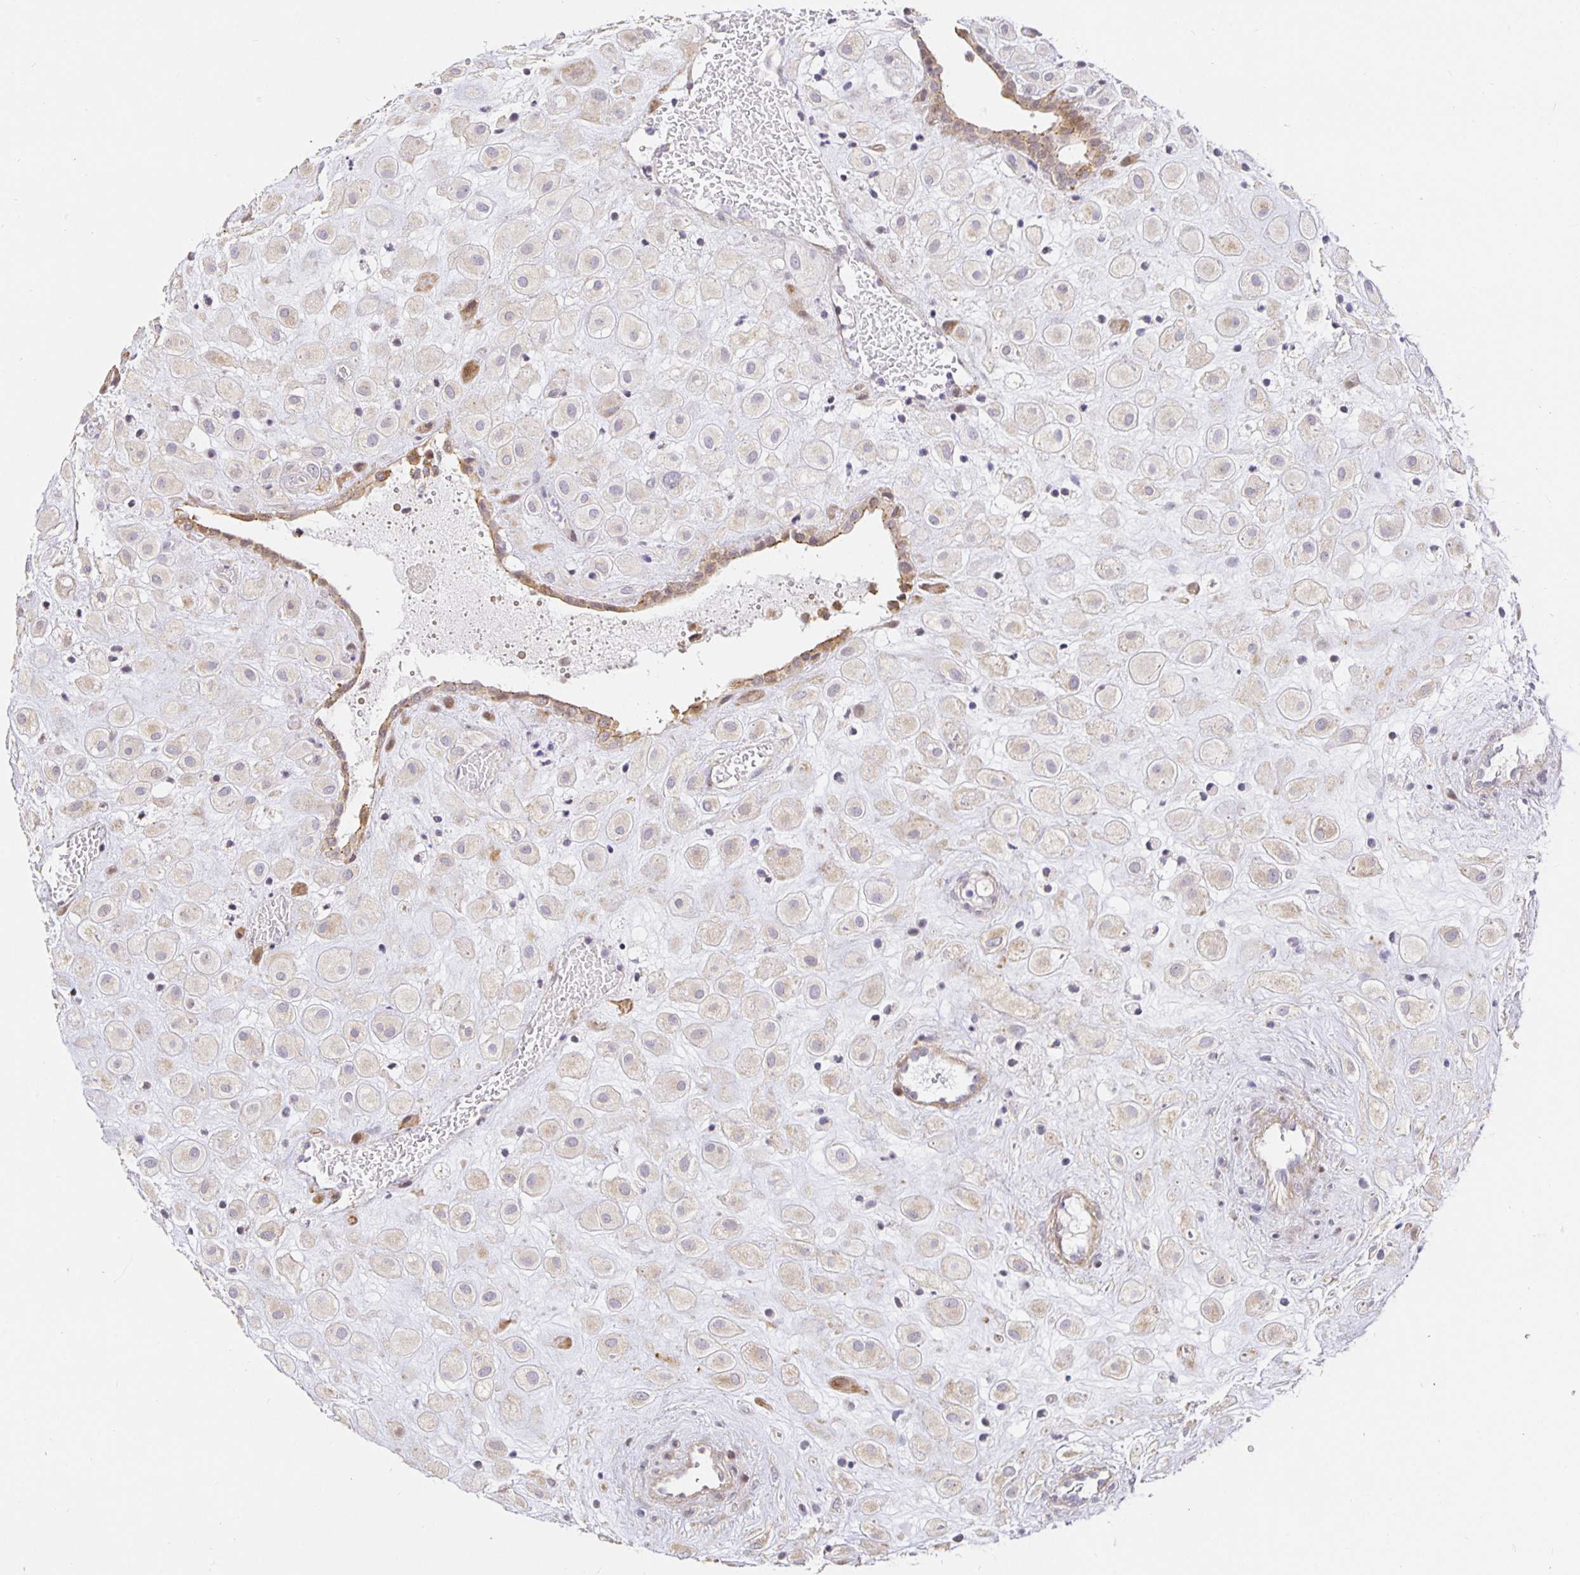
{"staining": {"intensity": "weak", "quantity": "<25%", "location": "cytoplasmic/membranous"}, "tissue": "placenta", "cell_type": "Decidual cells", "image_type": "normal", "snomed": [{"axis": "morphology", "description": "Normal tissue, NOS"}, {"axis": "topography", "description": "Placenta"}], "caption": "A high-resolution micrograph shows IHC staining of benign placenta, which exhibits no significant positivity in decidual cells. (Immunohistochemistry, brightfield microscopy, high magnification).", "gene": "TJP3", "patient": {"sex": "female", "age": 24}}